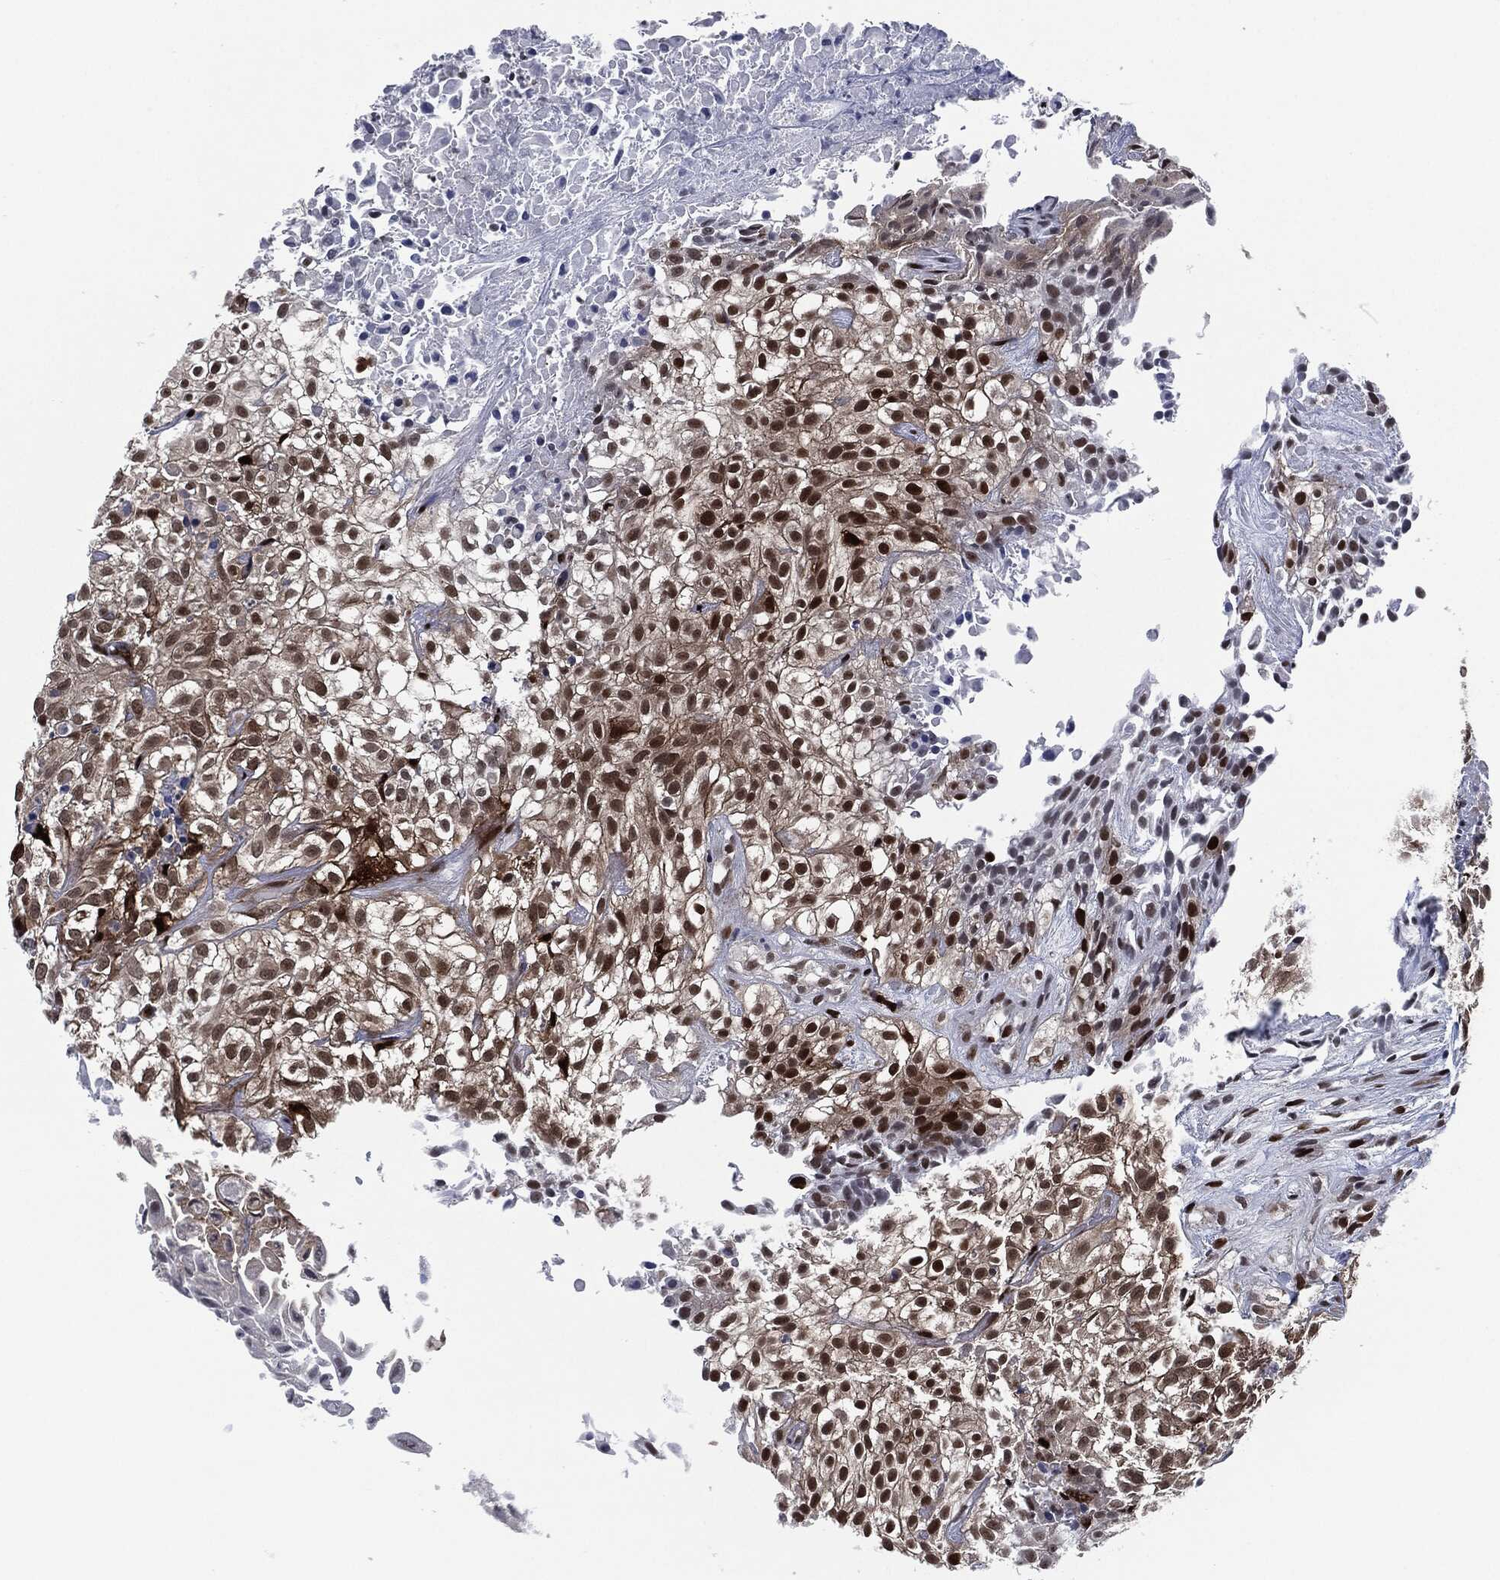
{"staining": {"intensity": "strong", "quantity": "25%-75%", "location": "cytoplasmic/membranous,nuclear"}, "tissue": "urothelial cancer", "cell_type": "Tumor cells", "image_type": "cancer", "snomed": [{"axis": "morphology", "description": "Urothelial carcinoma, High grade"}, {"axis": "topography", "description": "Urinary bladder"}], "caption": "Immunohistochemical staining of human high-grade urothelial carcinoma exhibits high levels of strong cytoplasmic/membranous and nuclear protein staining in about 25%-75% of tumor cells.", "gene": "AKT2", "patient": {"sex": "male", "age": 56}}